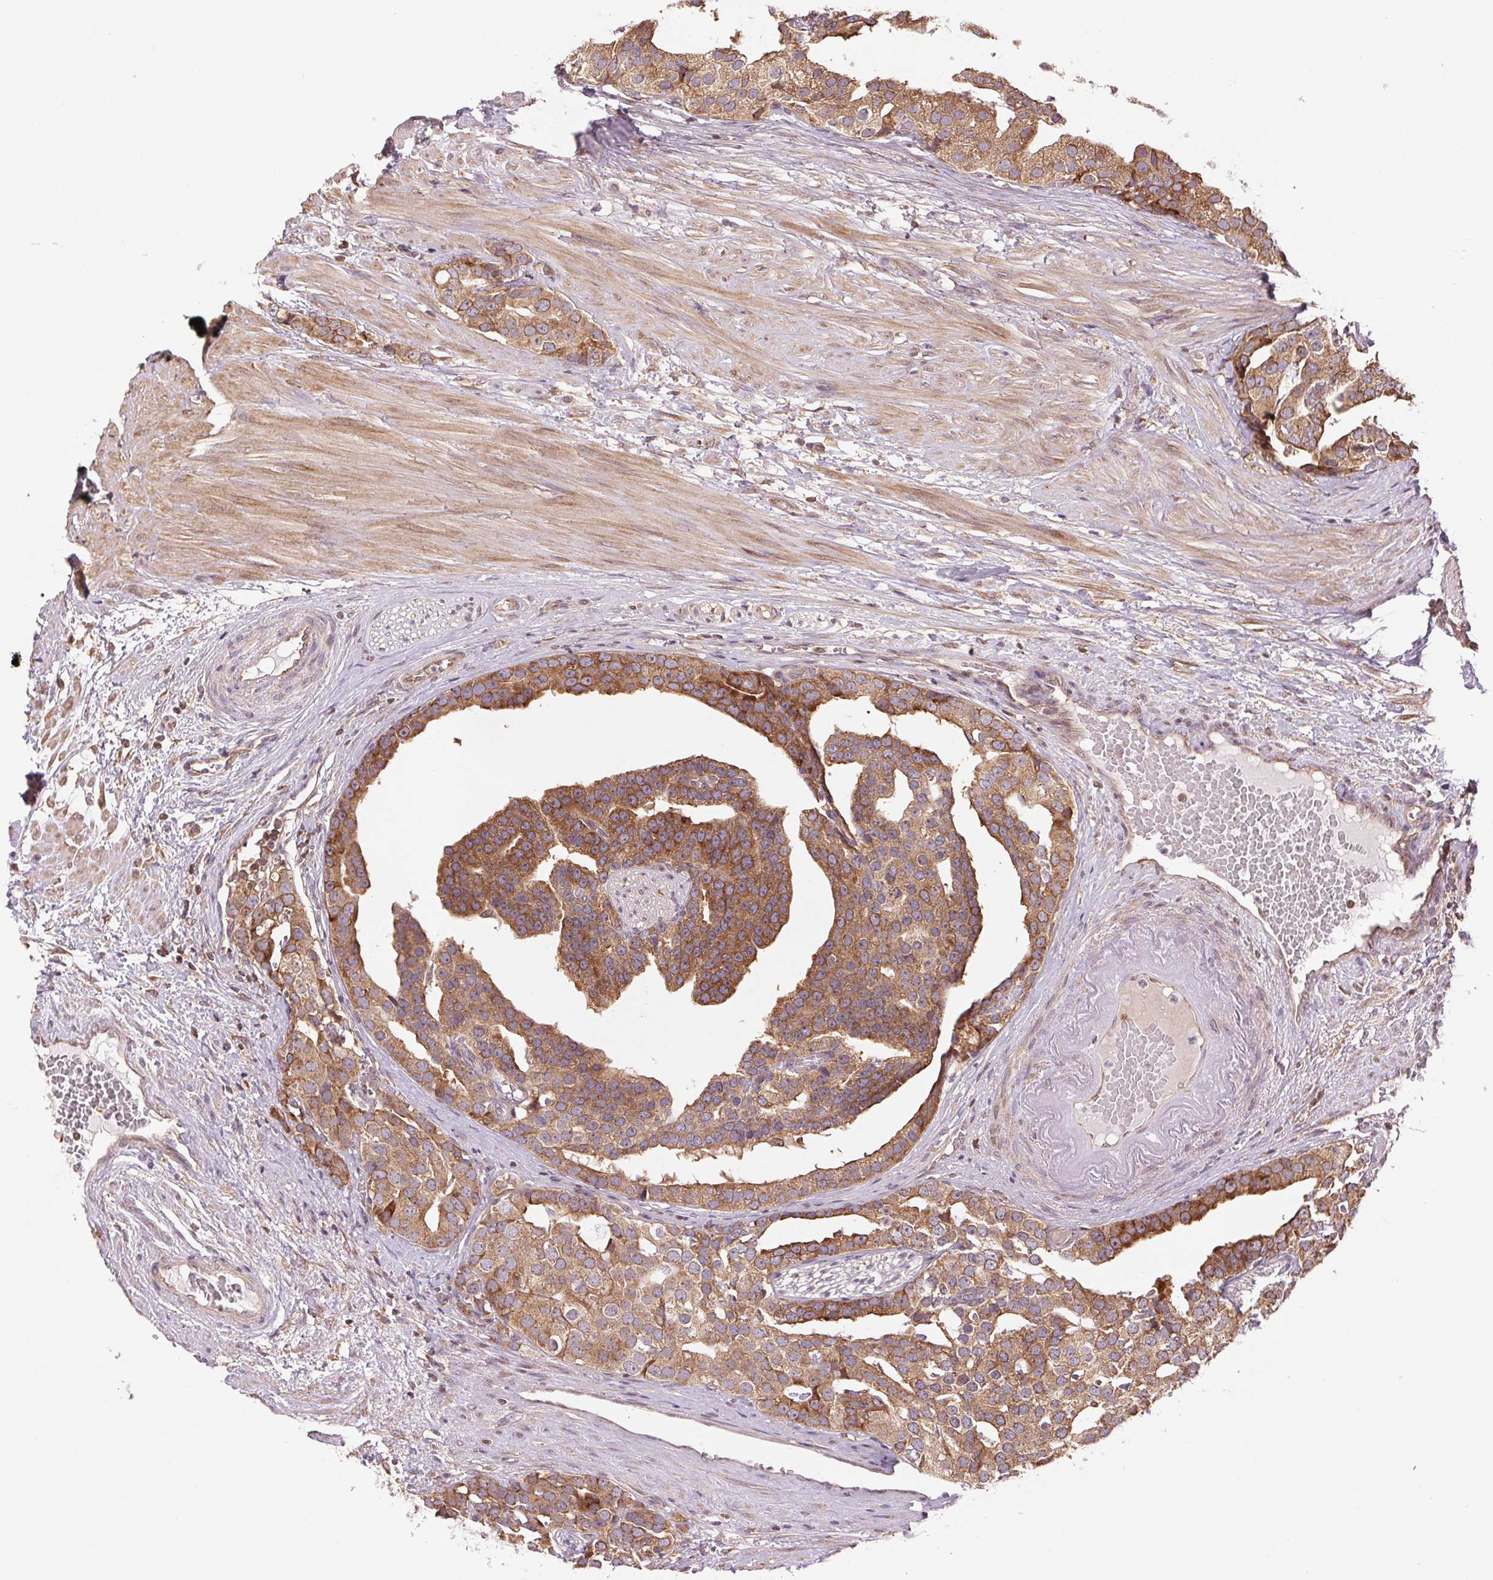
{"staining": {"intensity": "moderate", "quantity": ">75%", "location": "cytoplasmic/membranous"}, "tissue": "prostate cancer", "cell_type": "Tumor cells", "image_type": "cancer", "snomed": [{"axis": "morphology", "description": "Adenocarcinoma, High grade"}, {"axis": "topography", "description": "Prostate"}], "caption": "Immunohistochemical staining of human high-grade adenocarcinoma (prostate) reveals medium levels of moderate cytoplasmic/membranous positivity in about >75% of tumor cells. Nuclei are stained in blue.", "gene": "BTF3L4", "patient": {"sex": "male", "age": 71}}